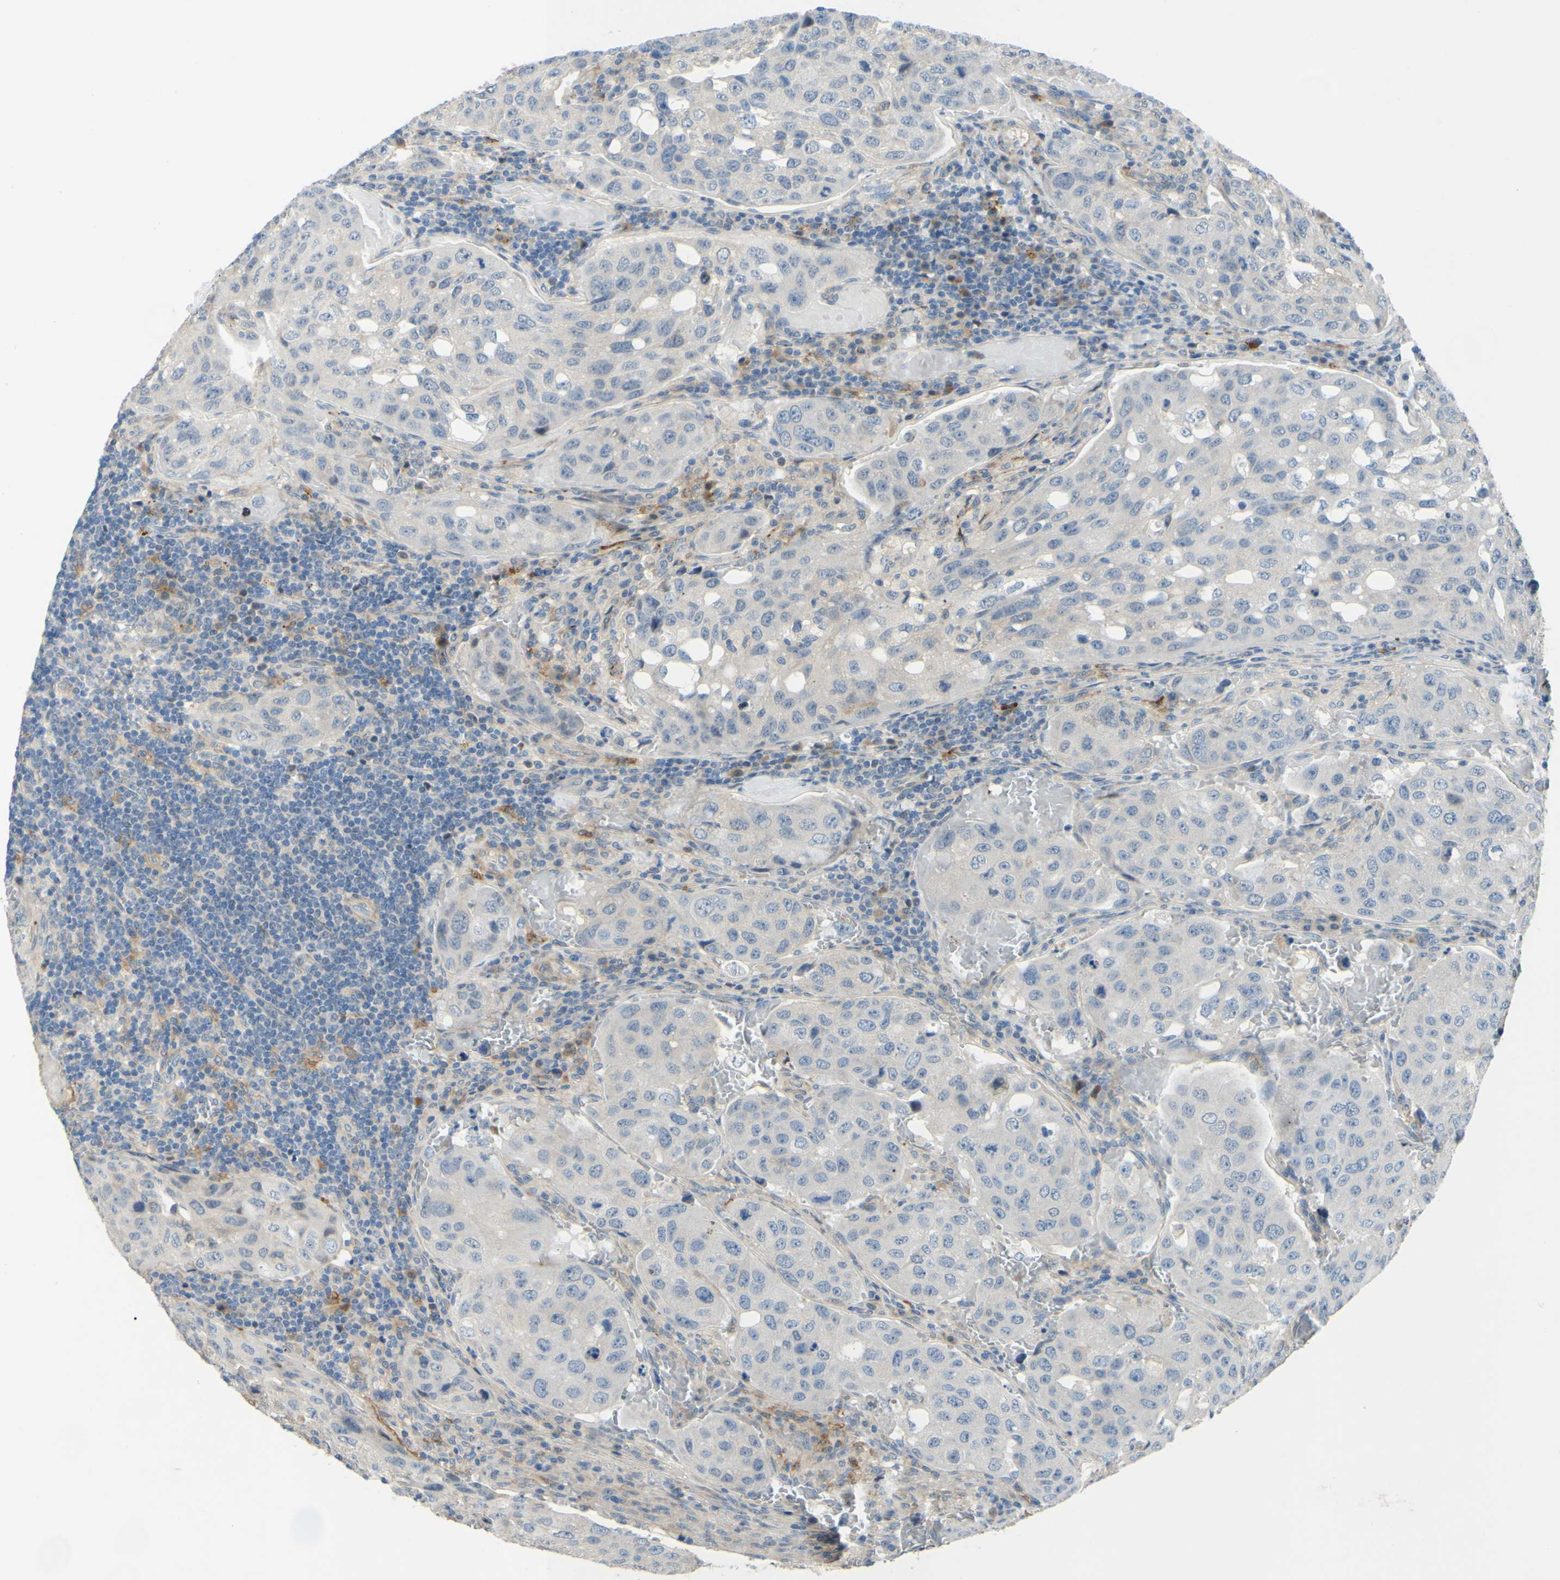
{"staining": {"intensity": "negative", "quantity": "none", "location": "none"}, "tissue": "urothelial cancer", "cell_type": "Tumor cells", "image_type": "cancer", "snomed": [{"axis": "morphology", "description": "Urothelial carcinoma, High grade"}, {"axis": "topography", "description": "Lymph node"}, {"axis": "topography", "description": "Urinary bladder"}], "caption": "Urothelial cancer was stained to show a protein in brown. There is no significant positivity in tumor cells.", "gene": "ARHGAP1", "patient": {"sex": "male", "age": 51}}